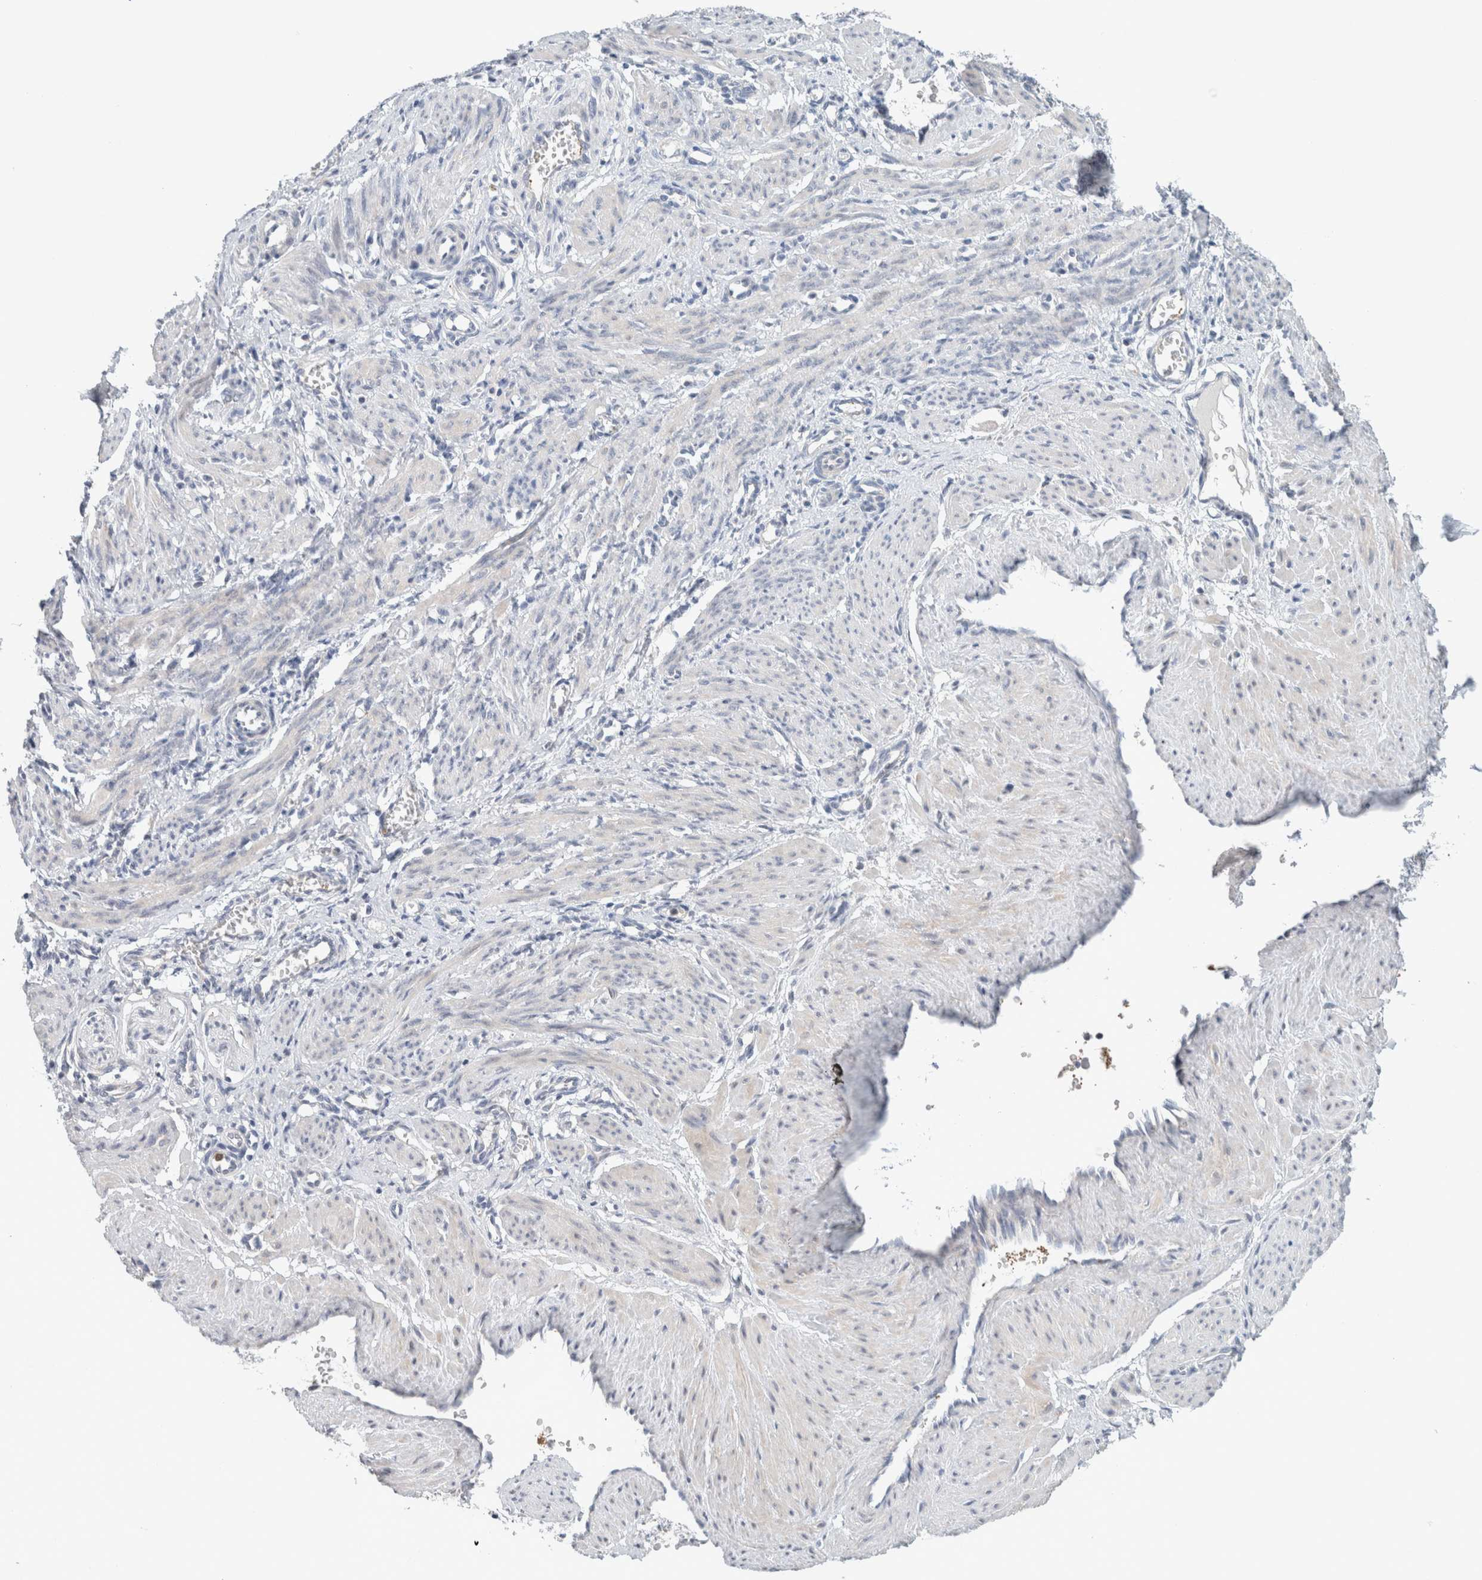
{"staining": {"intensity": "negative", "quantity": "none", "location": "none"}, "tissue": "smooth muscle", "cell_type": "Smooth muscle cells", "image_type": "normal", "snomed": [{"axis": "morphology", "description": "Normal tissue, NOS"}, {"axis": "topography", "description": "Endometrium"}], "caption": "Smooth muscle stained for a protein using immunohistochemistry demonstrates no staining smooth muscle cells.", "gene": "CRAT", "patient": {"sex": "female", "age": 33}}